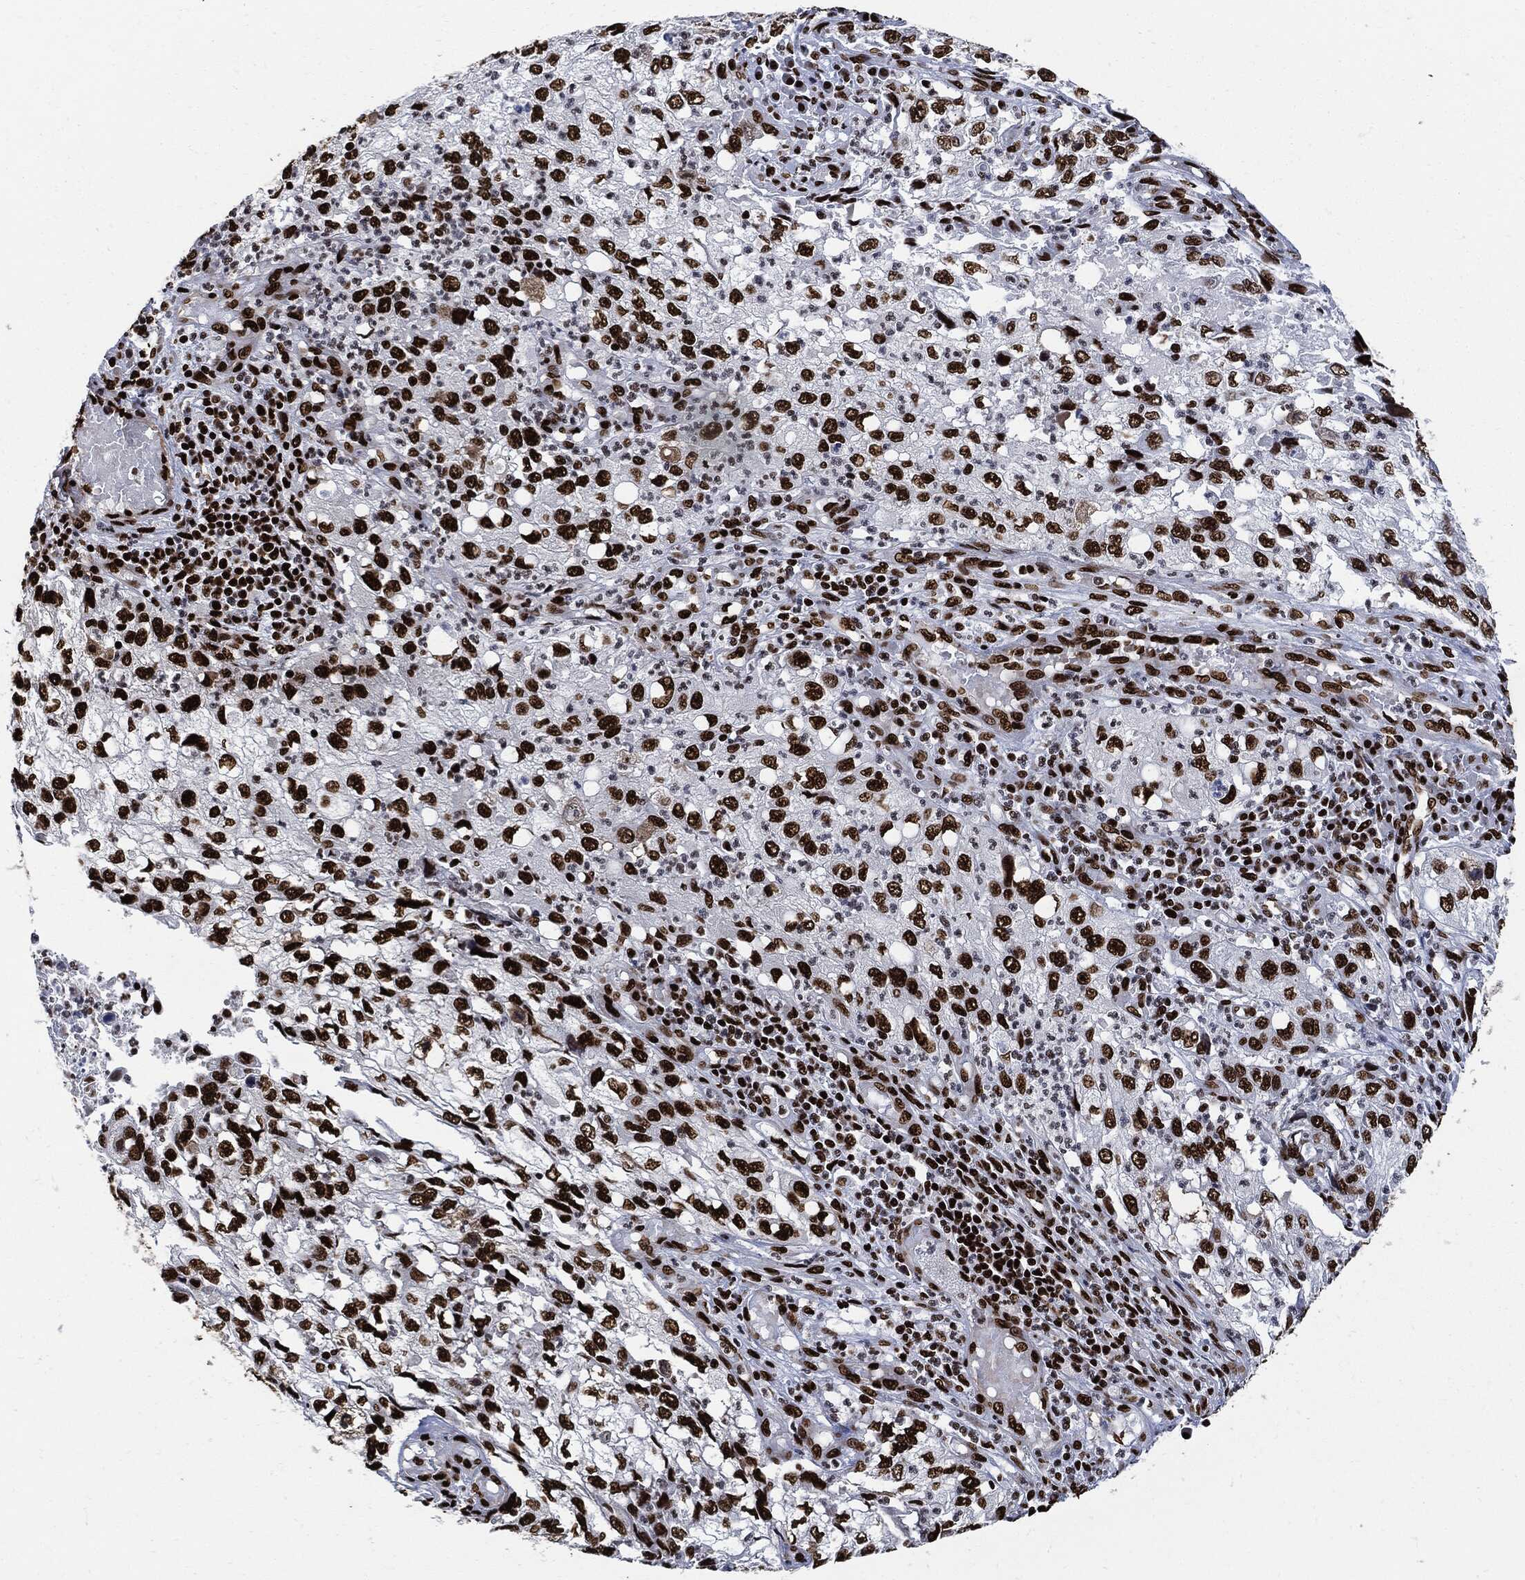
{"staining": {"intensity": "strong", "quantity": ">75%", "location": "nuclear"}, "tissue": "cervical cancer", "cell_type": "Tumor cells", "image_type": "cancer", "snomed": [{"axis": "morphology", "description": "Squamous cell carcinoma, NOS"}, {"axis": "topography", "description": "Cervix"}], "caption": "Immunohistochemistry histopathology image of neoplastic tissue: human cervical cancer (squamous cell carcinoma) stained using immunohistochemistry demonstrates high levels of strong protein expression localized specifically in the nuclear of tumor cells, appearing as a nuclear brown color.", "gene": "RECQL", "patient": {"sex": "female", "age": 36}}